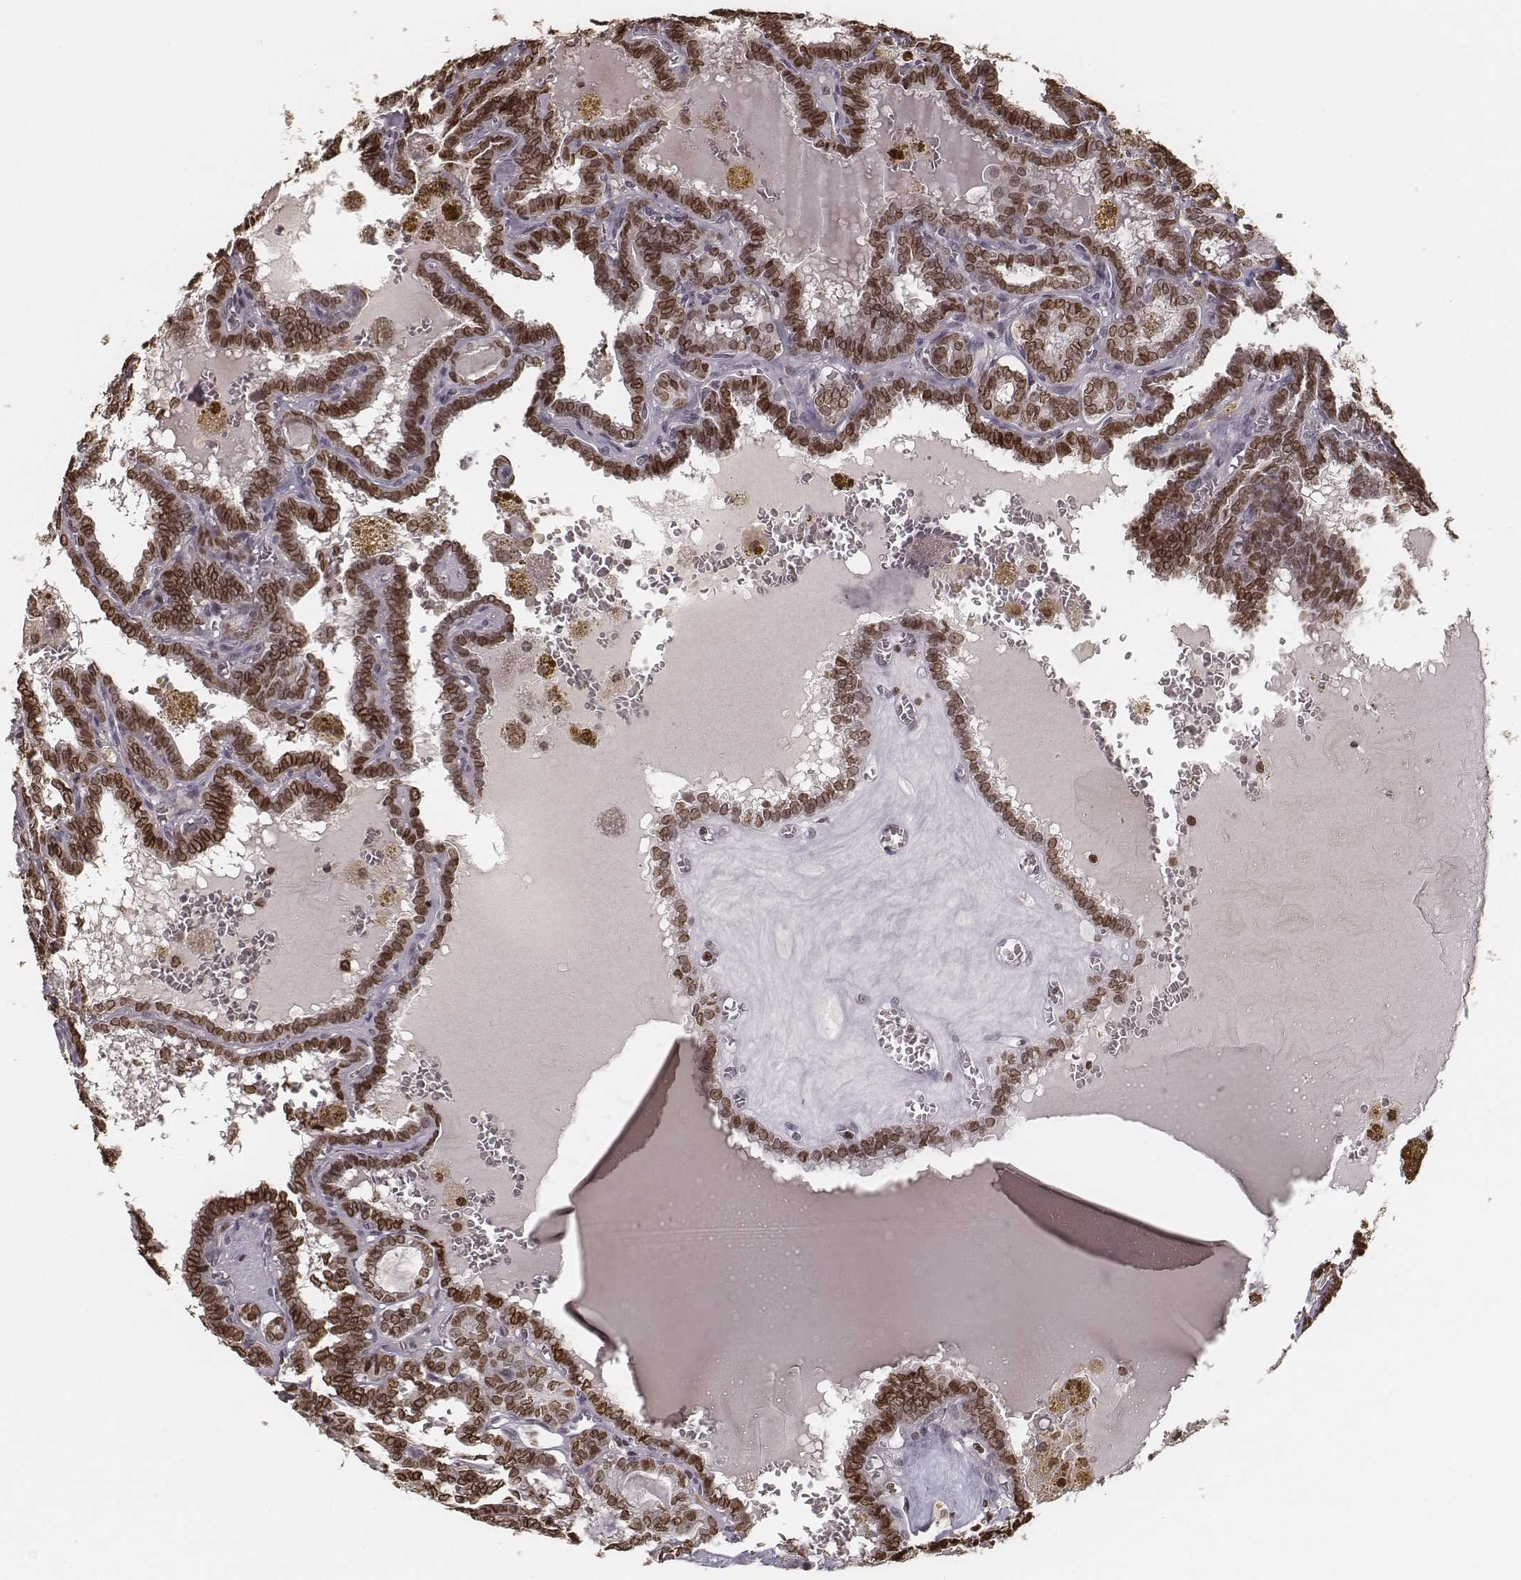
{"staining": {"intensity": "moderate", "quantity": ">75%", "location": "nuclear"}, "tissue": "thyroid cancer", "cell_type": "Tumor cells", "image_type": "cancer", "snomed": [{"axis": "morphology", "description": "Papillary adenocarcinoma, NOS"}, {"axis": "topography", "description": "Thyroid gland"}], "caption": "This is an image of immunohistochemistry (IHC) staining of papillary adenocarcinoma (thyroid), which shows moderate expression in the nuclear of tumor cells.", "gene": "HMGA2", "patient": {"sex": "female", "age": 39}}